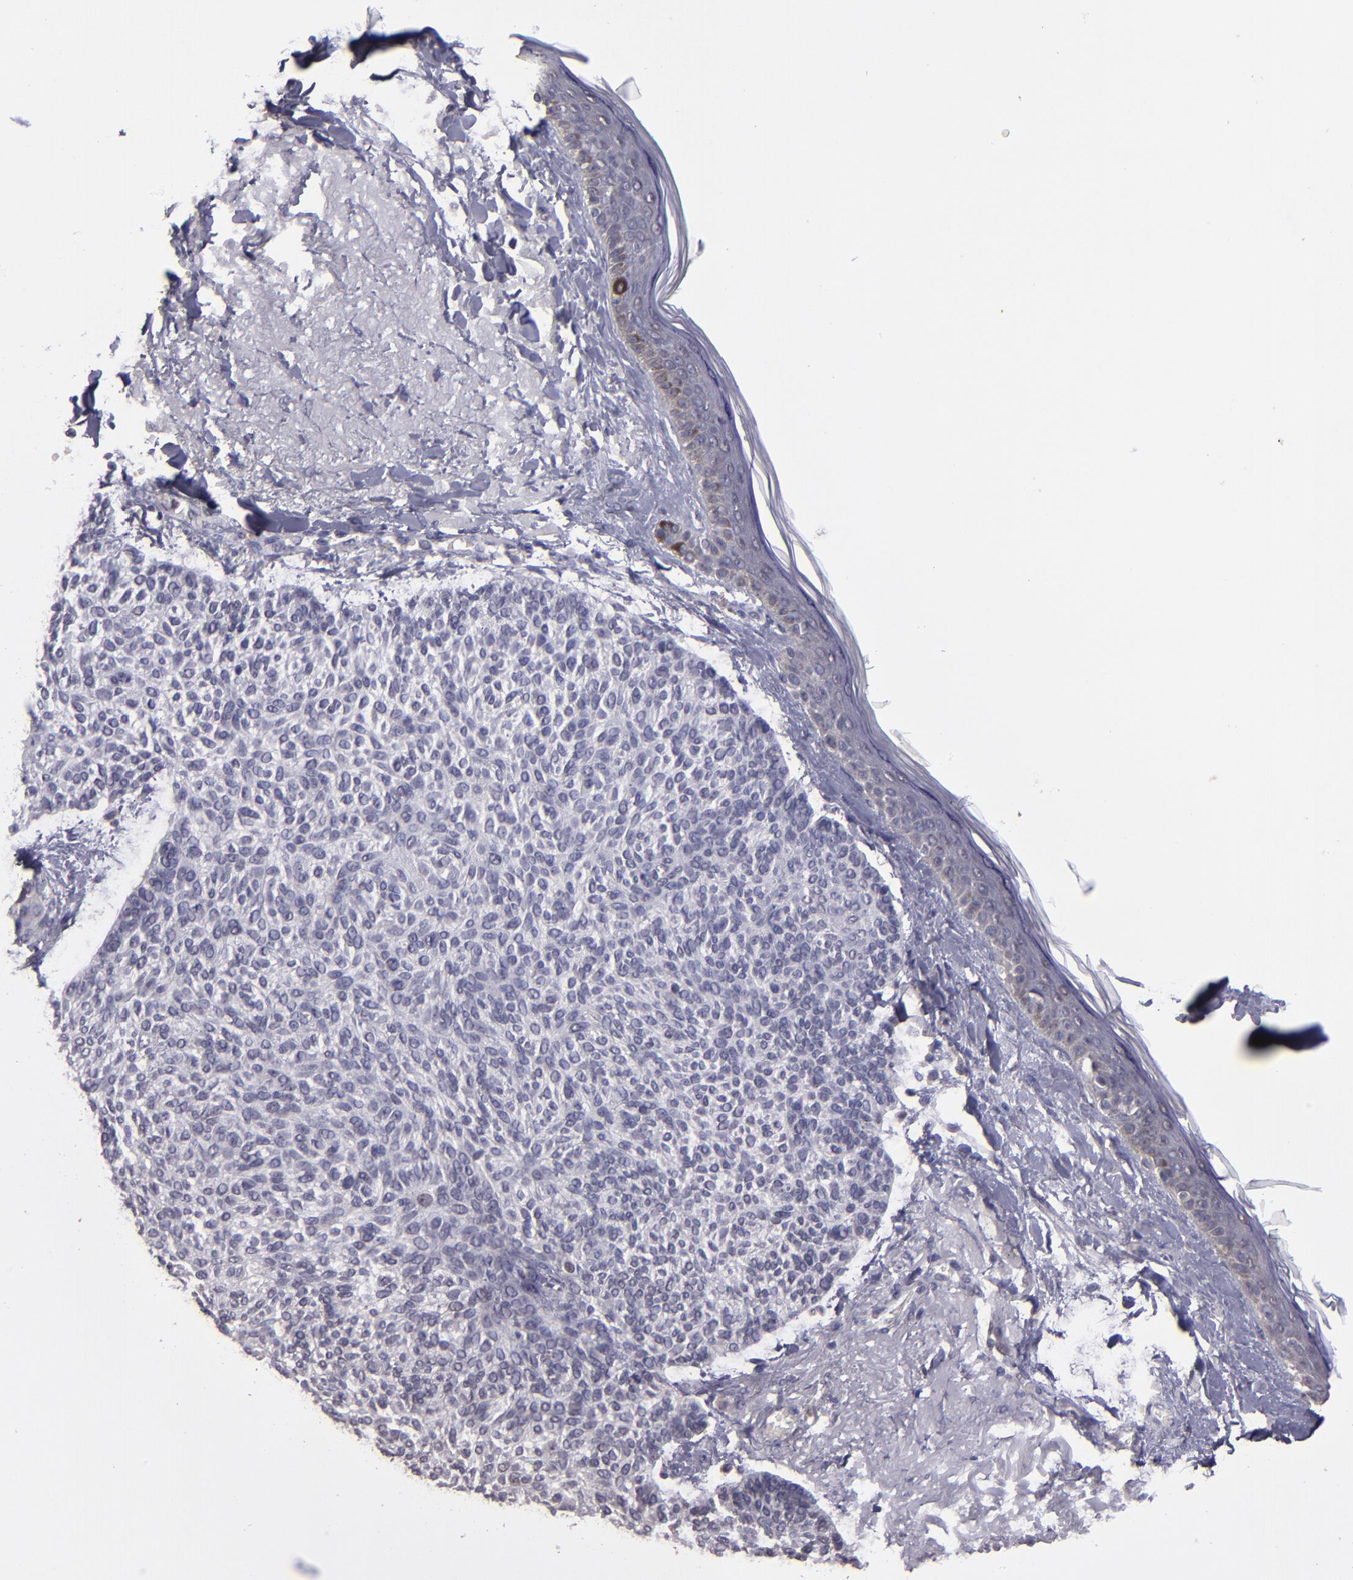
{"staining": {"intensity": "negative", "quantity": "none", "location": "none"}, "tissue": "skin cancer", "cell_type": "Tumor cells", "image_type": "cancer", "snomed": [{"axis": "morphology", "description": "Normal tissue, NOS"}, {"axis": "morphology", "description": "Basal cell carcinoma"}, {"axis": "topography", "description": "Skin"}], "caption": "High power microscopy histopathology image of an IHC histopathology image of basal cell carcinoma (skin), revealing no significant positivity in tumor cells.", "gene": "CEBPE", "patient": {"sex": "female", "age": 70}}